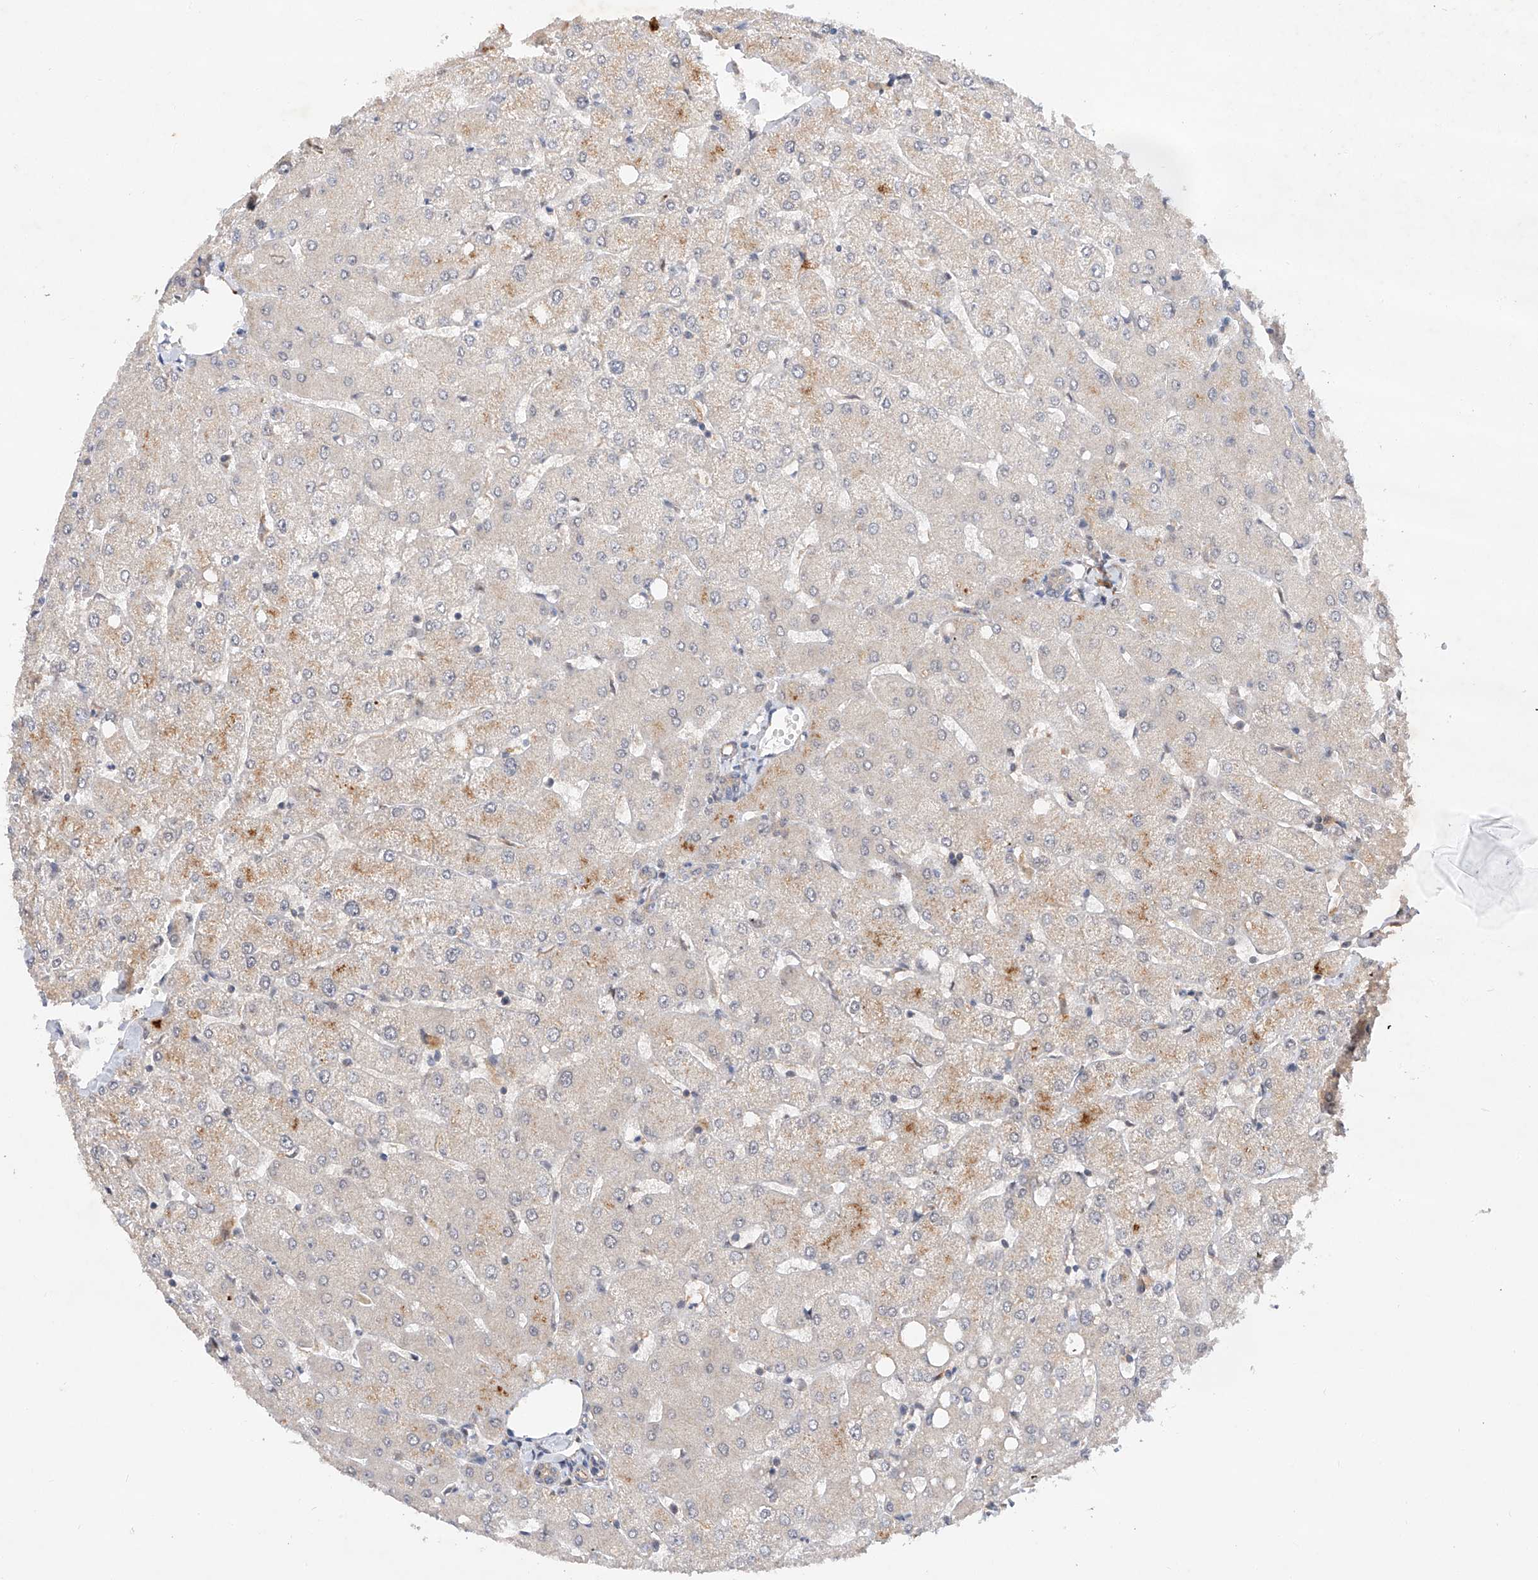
{"staining": {"intensity": "negative", "quantity": "none", "location": "none"}, "tissue": "liver", "cell_type": "Cholangiocytes", "image_type": "normal", "snomed": [{"axis": "morphology", "description": "Normal tissue, NOS"}, {"axis": "topography", "description": "Liver"}], "caption": "Protein analysis of normal liver reveals no significant staining in cholangiocytes.", "gene": "AMD1", "patient": {"sex": "female", "age": 54}}